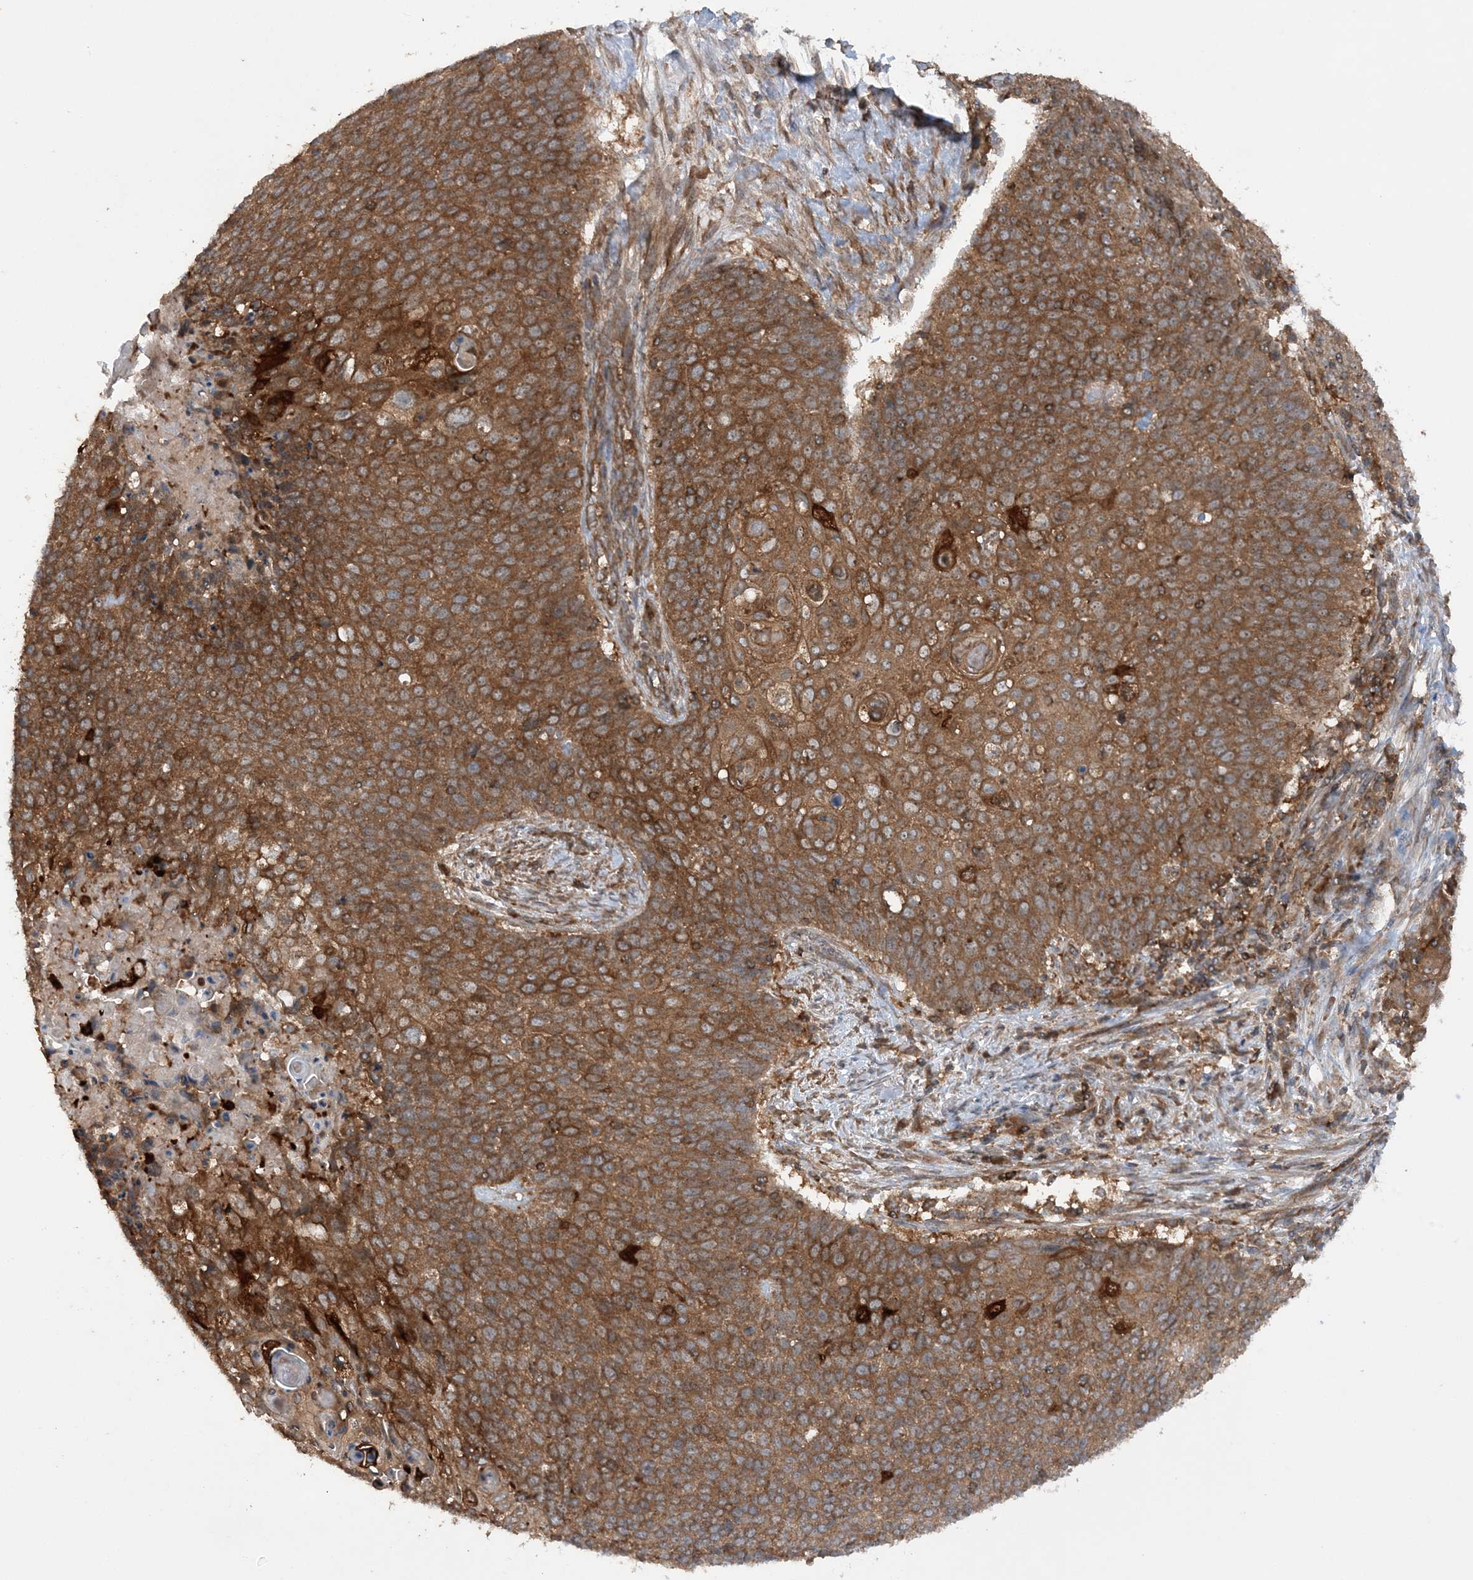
{"staining": {"intensity": "moderate", "quantity": ">75%", "location": "cytoplasmic/membranous"}, "tissue": "cervical cancer", "cell_type": "Tumor cells", "image_type": "cancer", "snomed": [{"axis": "morphology", "description": "Squamous cell carcinoma, NOS"}, {"axis": "topography", "description": "Cervix"}], "caption": "Cervical cancer stained for a protein exhibits moderate cytoplasmic/membranous positivity in tumor cells.", "gene": "ACAP2", "patient": {"sex": "female", "age": 39}}